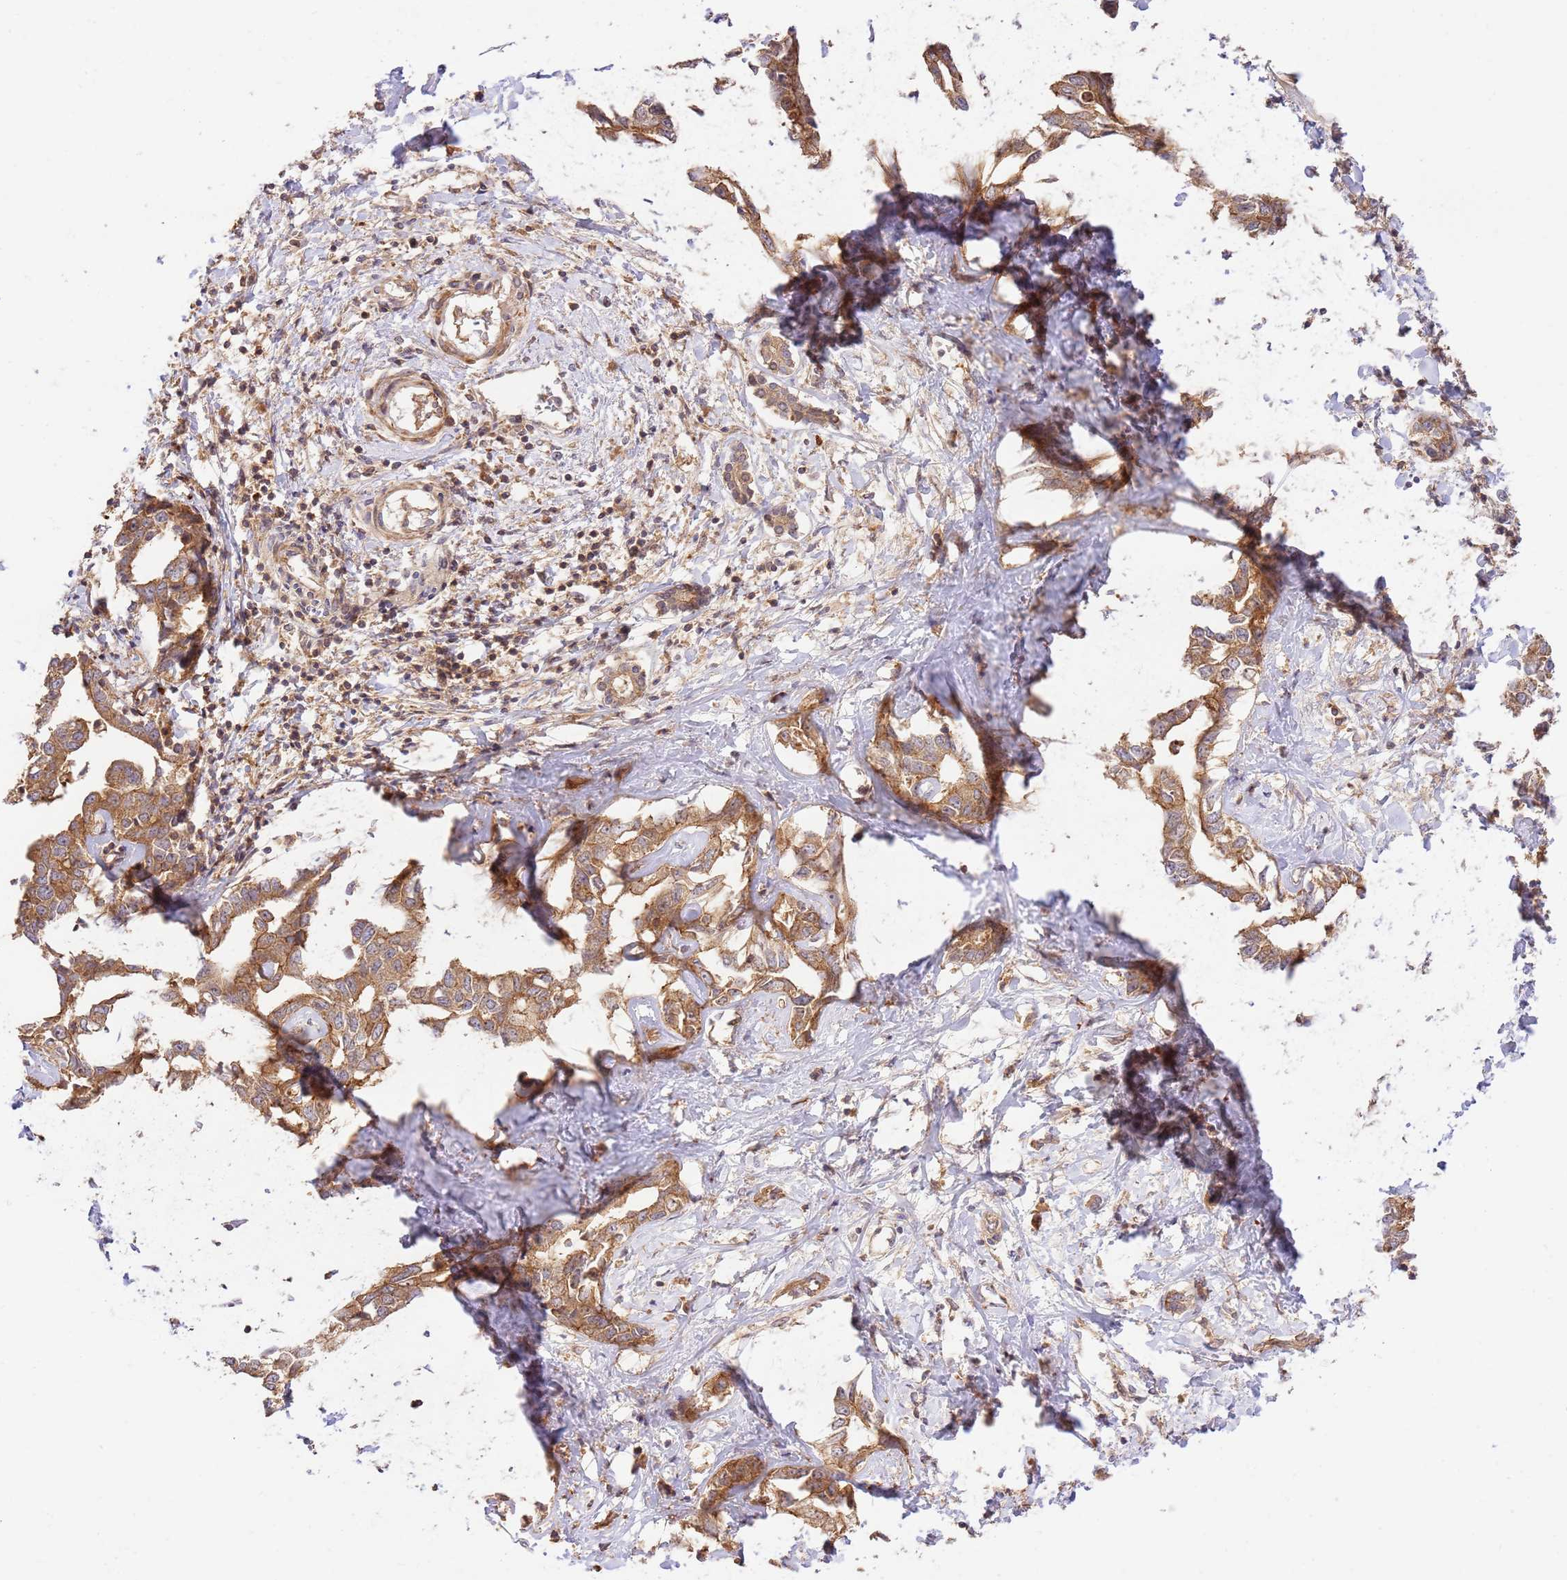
{"staining": {"intensity": "moderate", "quantity": ">75%", "location": "cytoplasmic/membranous"}, "tissue": "liver cancer", "cell_type": "Tumor cells", "image_type": "cancer", "snomed": [{"axis": "morphology", "description": "Cholangiocarcinoma"}, {"axis": "topography", "description": "Liver"}], "caption": "There is medium levels of moderate cytoplasmic/membranous expression in tumor cells of liver cholangiocarcinoma, as demonstrated by immunohistochemical staining (brown color).", "gene": "GAREM1", "patient": {"sex": "male", "age": 59}}